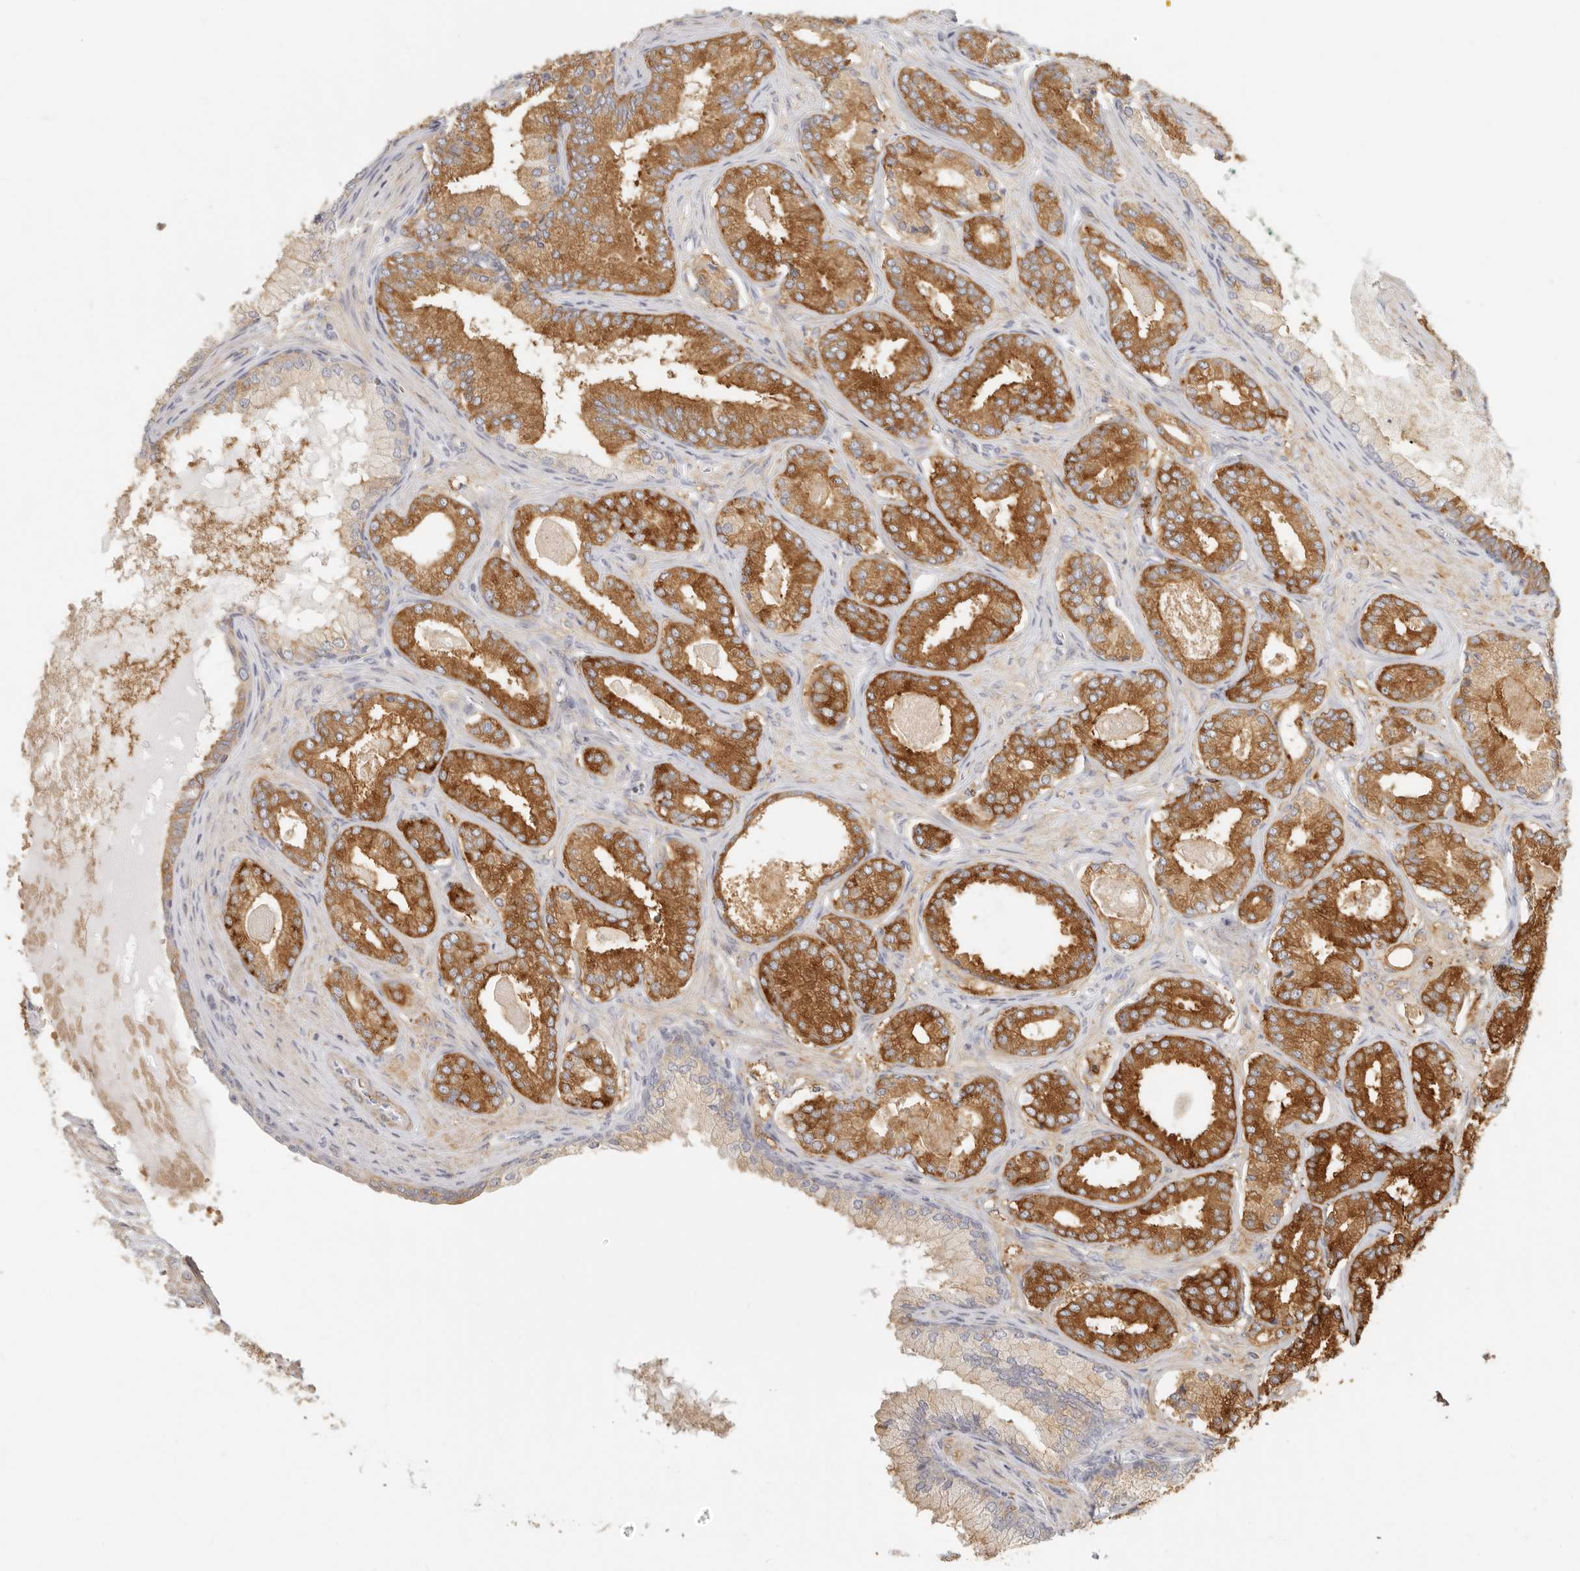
{"staining": {"intensity": "strong", "quantity": ">75%", "location": "cytoplasmic/membranous"}, "tissue": "prostate cancer", "cell_type": "Tumor cells", "image_type": "cancer", "snomed": [{"axis": "morphology", "description": "Adenocarcinoma, Low grade"}, {"axis": "topography", "description": "Prostate"}], "caption": "A histopathology image of human prostate low-grade adenocarcinoma stained for a protein shows strong cytoplasmic/membranous brown staining in tumor cells. The protein is stained brown, and the nuclei are stained in blue (DAB IHC with brightfield microscopy, high magnification).", "gene": "NIBAN1", "patient": {"sex": "male", "age": 70}}